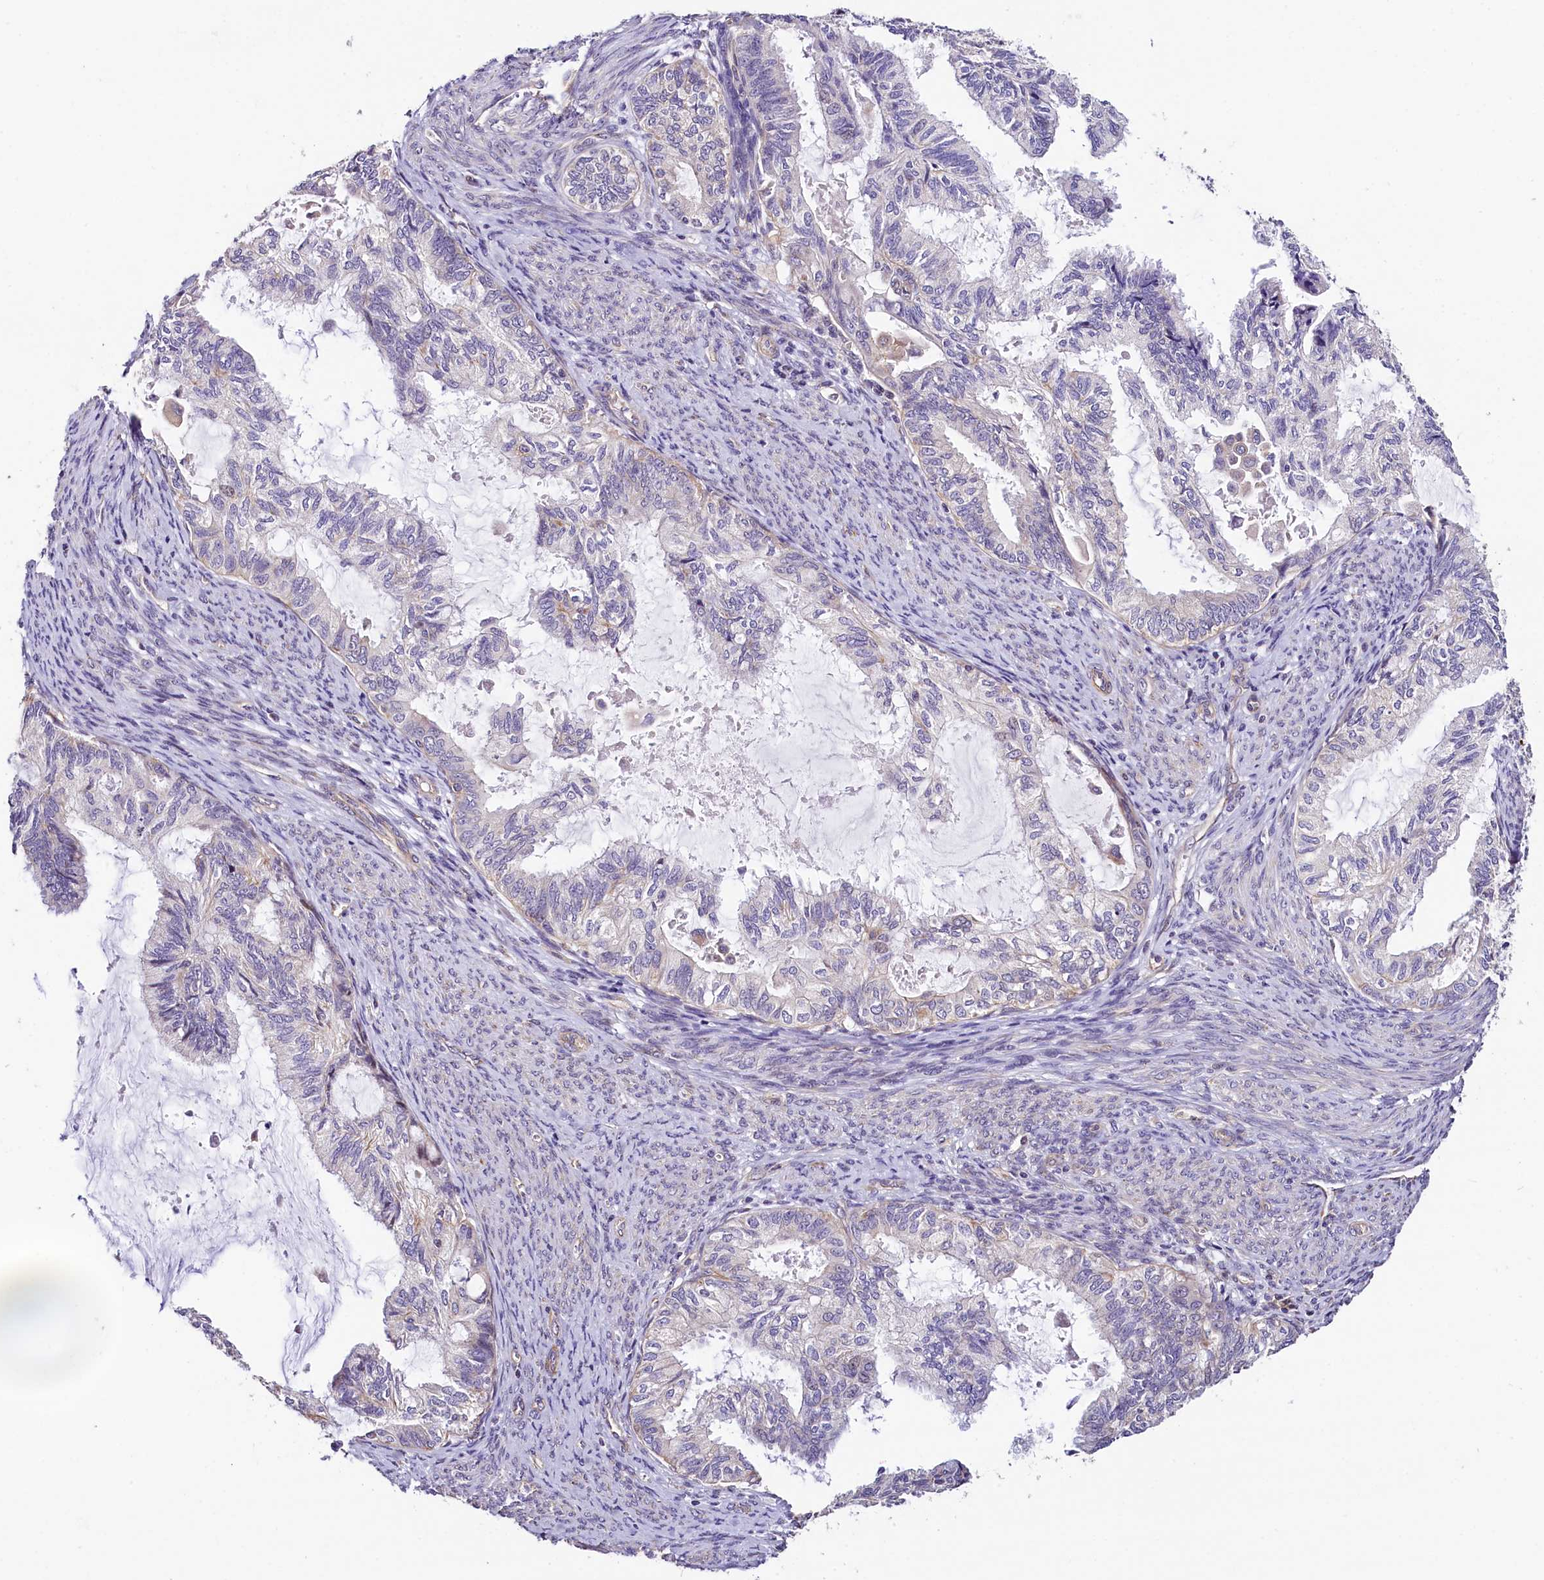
{"staining": {"intensity": "weak", "quantity": "<25%", "location": "cytoplasmic/membranous"}, "tissue": "cervical cancer", "cell_type": "Tumor cells", "image_type": "cancer", "snomed": [{"axis": "morphology", "description": "Normal tissue, NOS"}, {"axis": "morphology", "description": "Adenocarcinoma, NOS"}, {"axis": "topography", "description": "Cervix"}, {"axis": "topography", "description": "Endometrium"}], "caption": "Micrograph shows no significant protein expression in tumor cells of cervical cancer.", "gene": "ACAA2", "patient": {"sex": "female", "age": 86}}